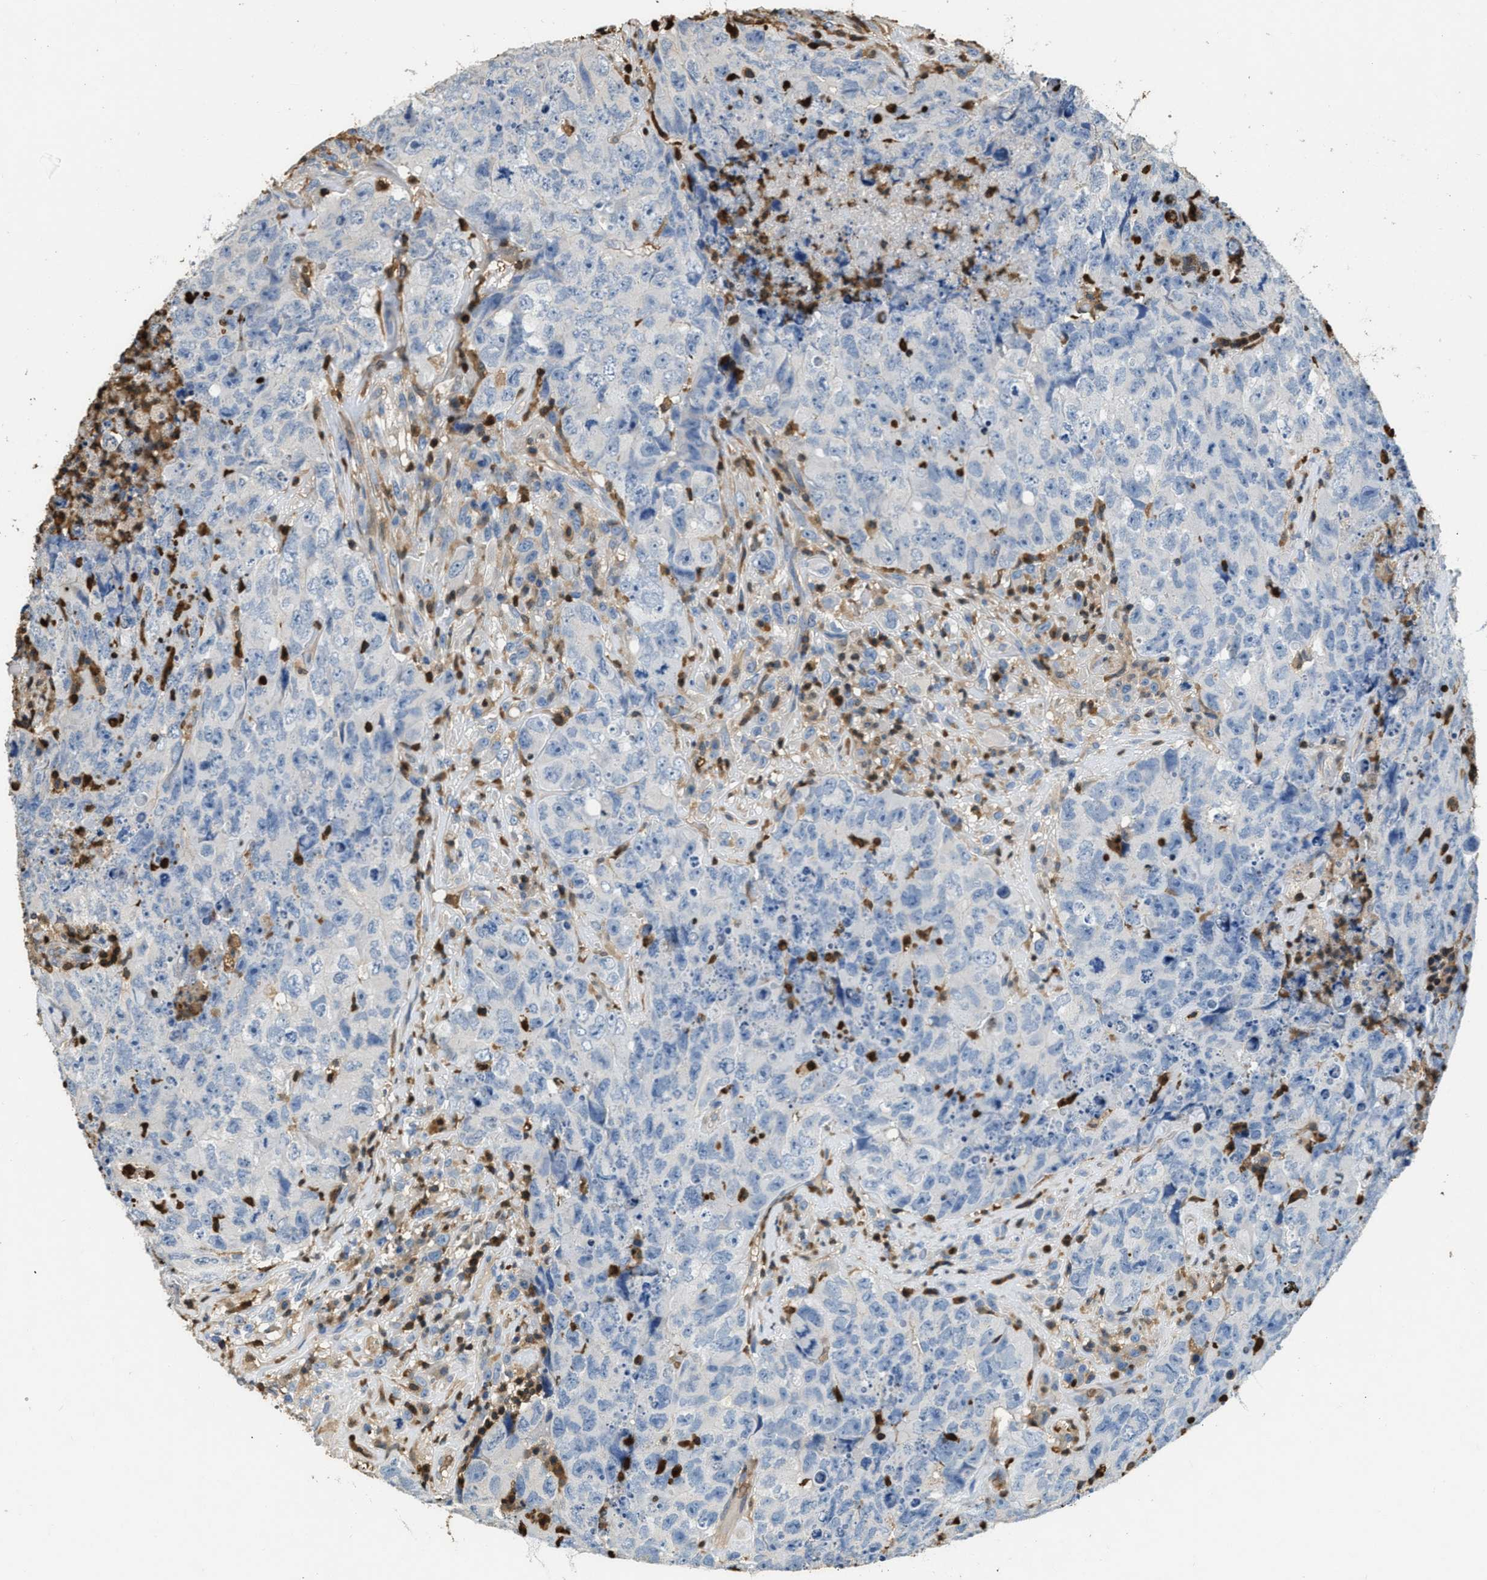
{"staining": {"intensity": "negative", "quantity": "none", "location": "none"}, "tissue": "testis cancer", "cell_type": "Tumor cells", "image_type": "cancer", "snomed": [{"axis": "morphology", "description": "Carcinoma, Embryonal, NOS"}, {"axis": "topography", "description": "Testis"}], "caption": "Tumor cells are negative for protein expression in human testis cancer. (DAB (3,3'-diaminobenzidine) IHC visualized using brightfield microscopy, high magnification).", "gene": "ARHGDIB", "patient": {"sex": "male", "age": 32}}